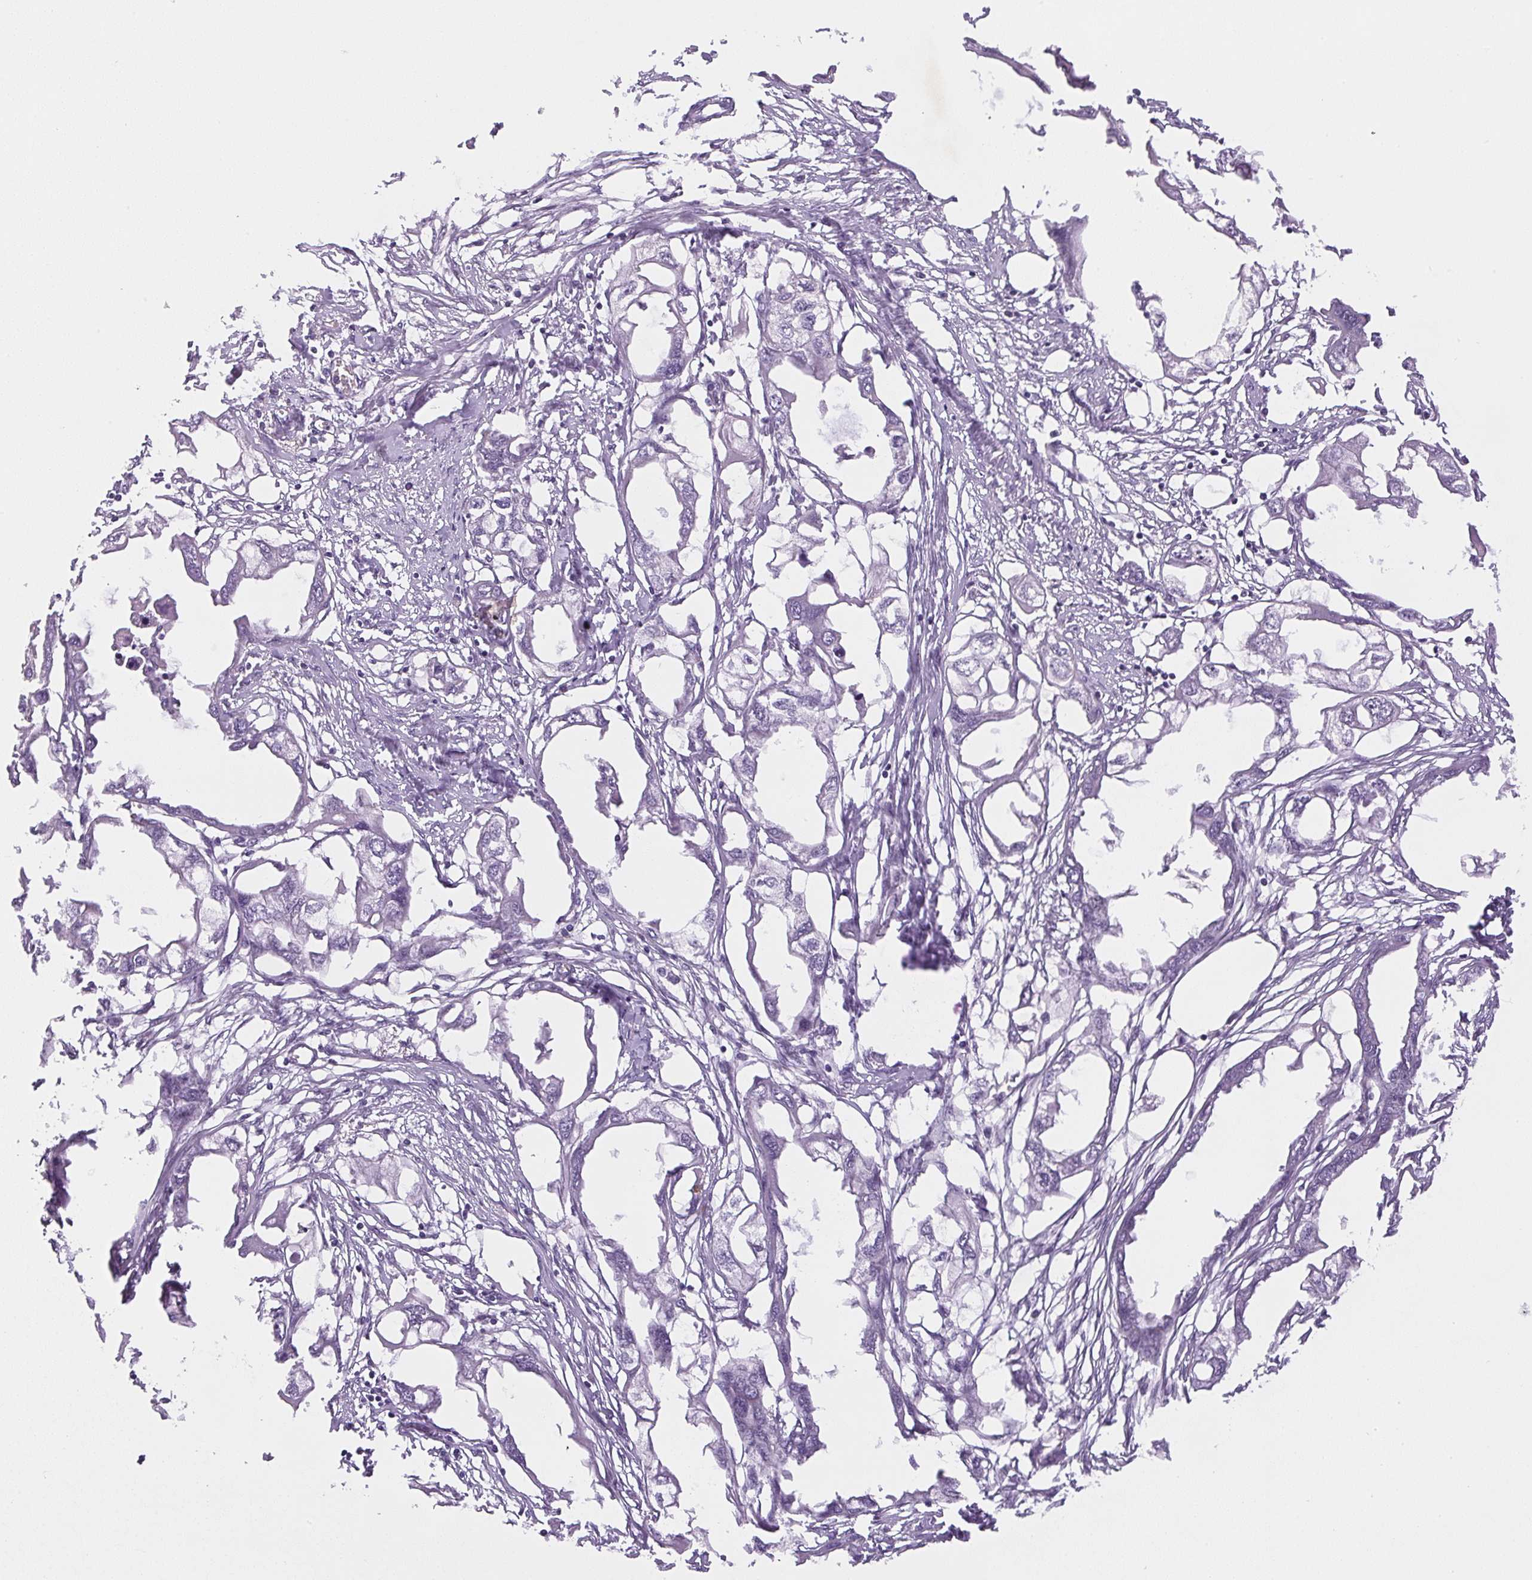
{"staining": {"intensity": "negative", "quantity": "none", "location": "none"}, "tissue": "endometrial cancer", "cell_type": "Tumor cells", "image_type": "cancer", "snomed": [{"axis": "morphology", "description": "Adenocarcinoma, NOS"}, {"axis": "morphology", "description": "Adenocarcinoma, metastatic, NOS"}, {"axis": "topography", "description": "Adipose tissue"}, {"axis": "topography", "description": "Endometrium"}], "caption": "DAB immunohistochemical staining of metastatic adenocarcinoma (endometrial) demonstrates no significant staining in tumor cells. The staining was performed using DAB (3,3'-diaminobenzidine) to visualize the protein expression in brown, while the nuclei were stained in blue with hematoxylin (Magnification: 20x).", "gene": "SGF29", "patient": {"sex": "female", "age": 67}}